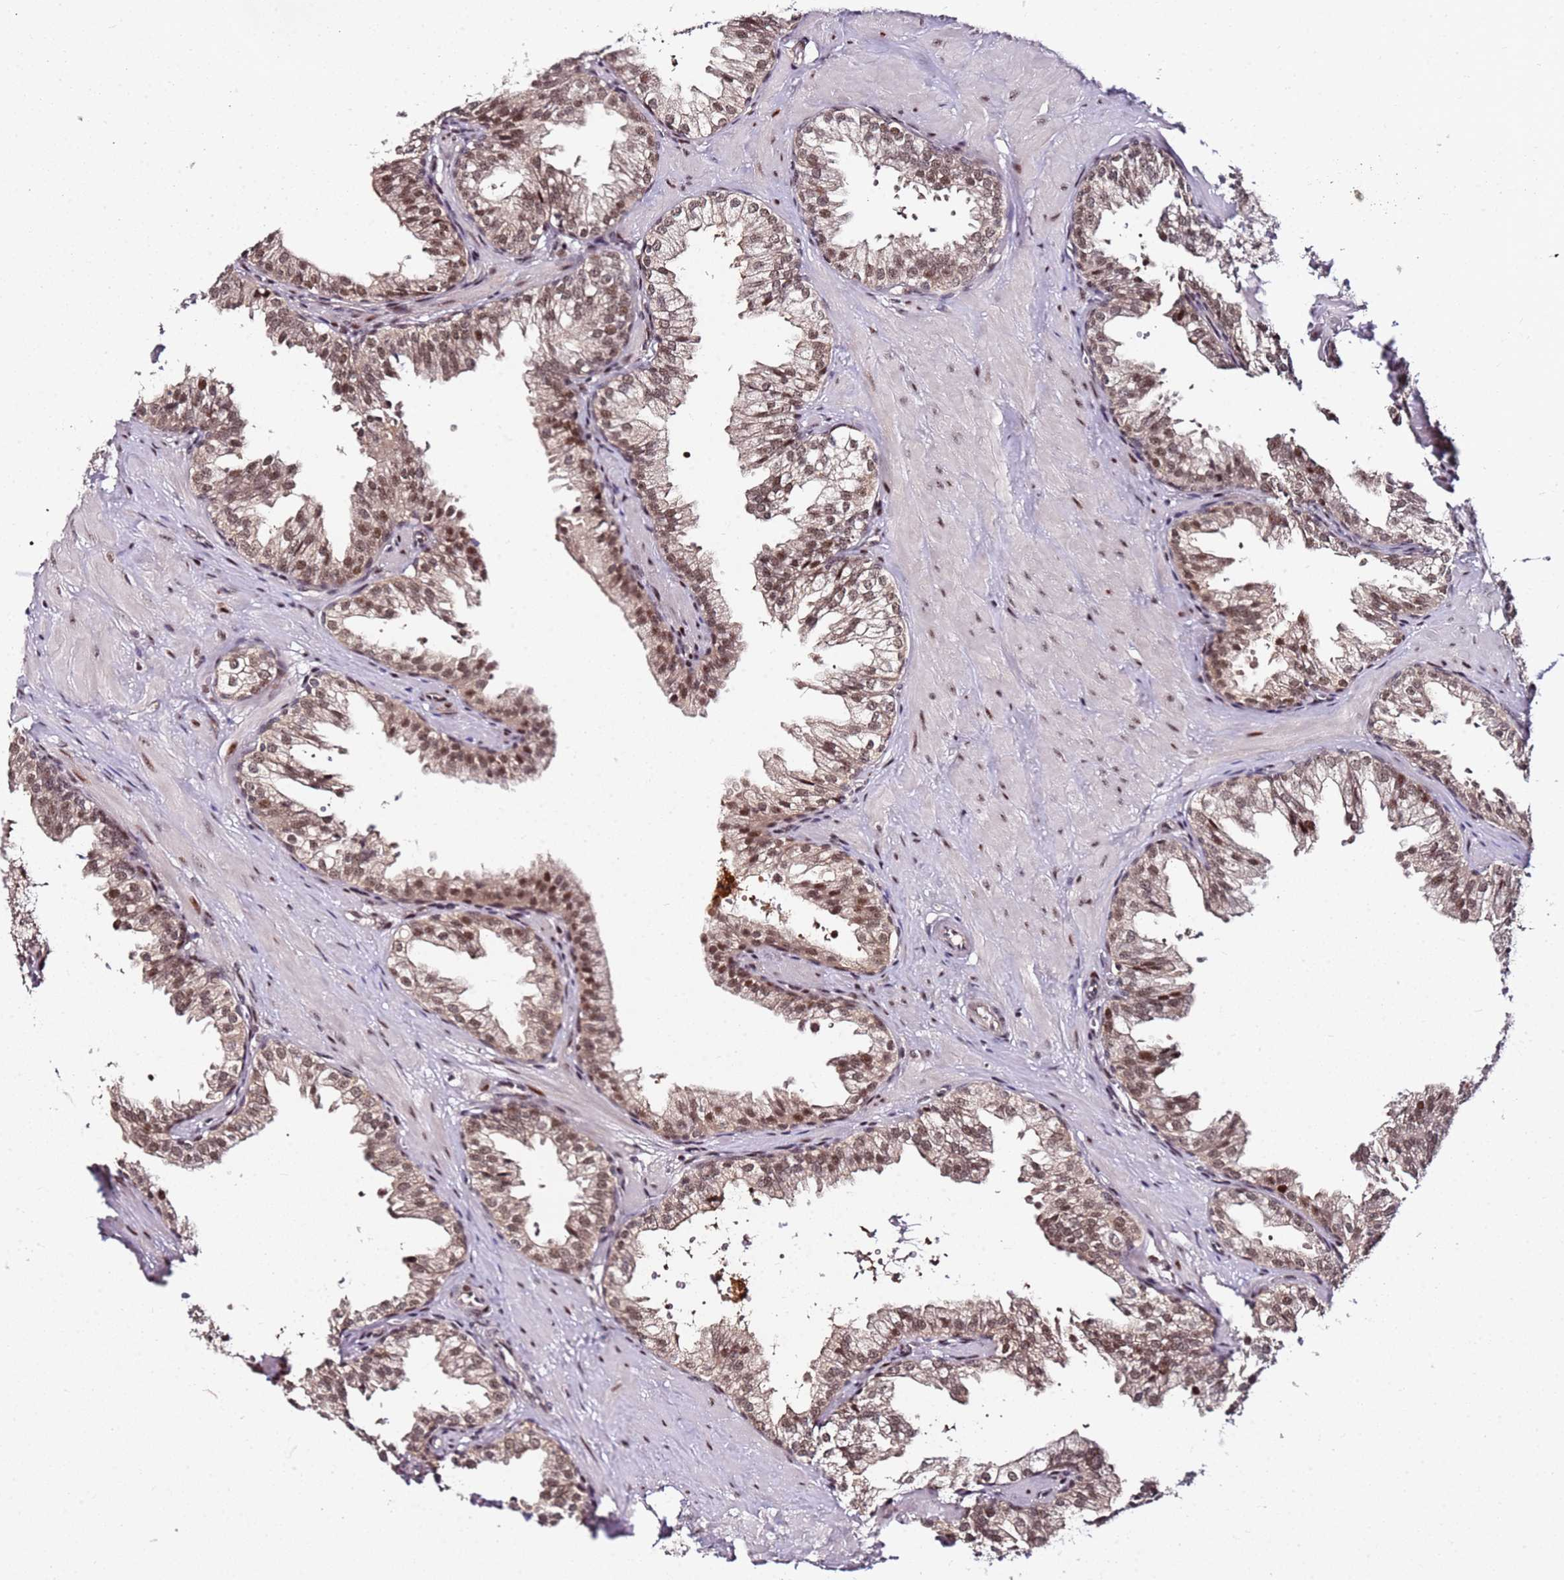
{"staining": {"intensity": "moderate", "quantity": ">75%", "location": "nuclear"}, "tissue": "prostate", "cell_type": "Glandular cells", "image_type": "normal", "snomed": [{"axis": "morphology", "description": "Normal tissue, NOS"}, {"axis": "topography", "description": "Prostate"}, {"axis": "topography", "description": "Peripheral nerve tissue"}], "caption": "An immunohistochemistry (IHC) histopathology image of unremarkable tissue is shown. Protein staining in brown labels moderate nuclear positivity in prostate within glandular cells. The protein is shown in brown color, while the nuclei are stained blue.", "gene": "FCF1", "patient": {"sex": "male", "age": 55}}